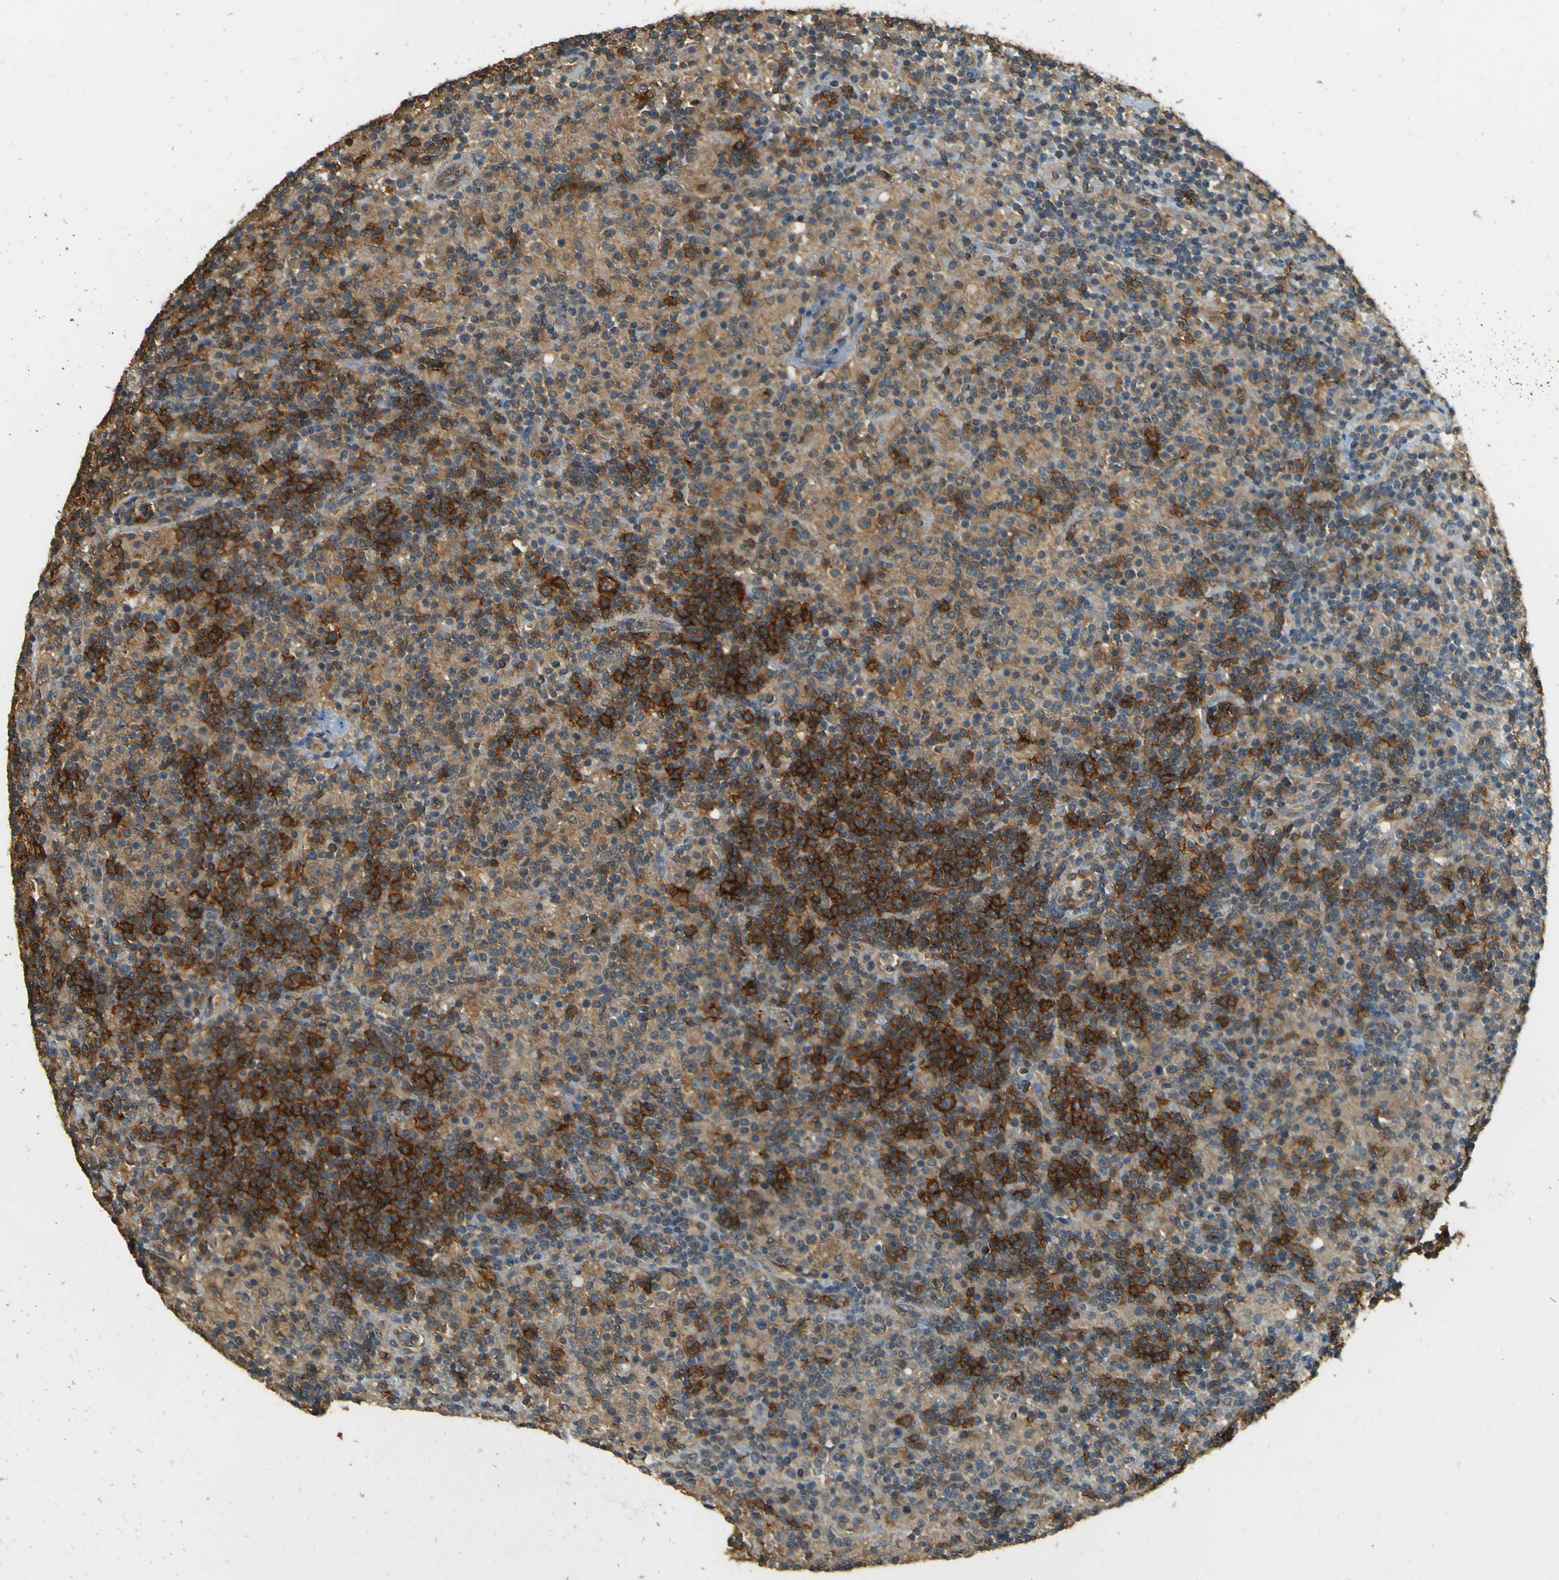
{"staining": {"intensity": "weak", "quantity": ">75%", "location": "cytoplasmic/membranous"}, "tissue": "lymphoma", "cell_type": "Tumor cells", "image_type": "cancer", "snomed": [{"axis": "morphology", "description": "Hodgkin's disease, NOS"}, {"axis": "topography", "description": "Lymph node"}], "caption": "IHC image of neoplastic tissue: human Hodgkin's disease stained using immunohistochemistry (IHC) demonstrates low levels of weak protein expression localized specifically in the cytoplasmic/membranous of tumor cells, appearing as a cytoplasmic/membranous brown color.", "gene": "GOLGA1", "patient": {"sex": "male", "age": 70}}